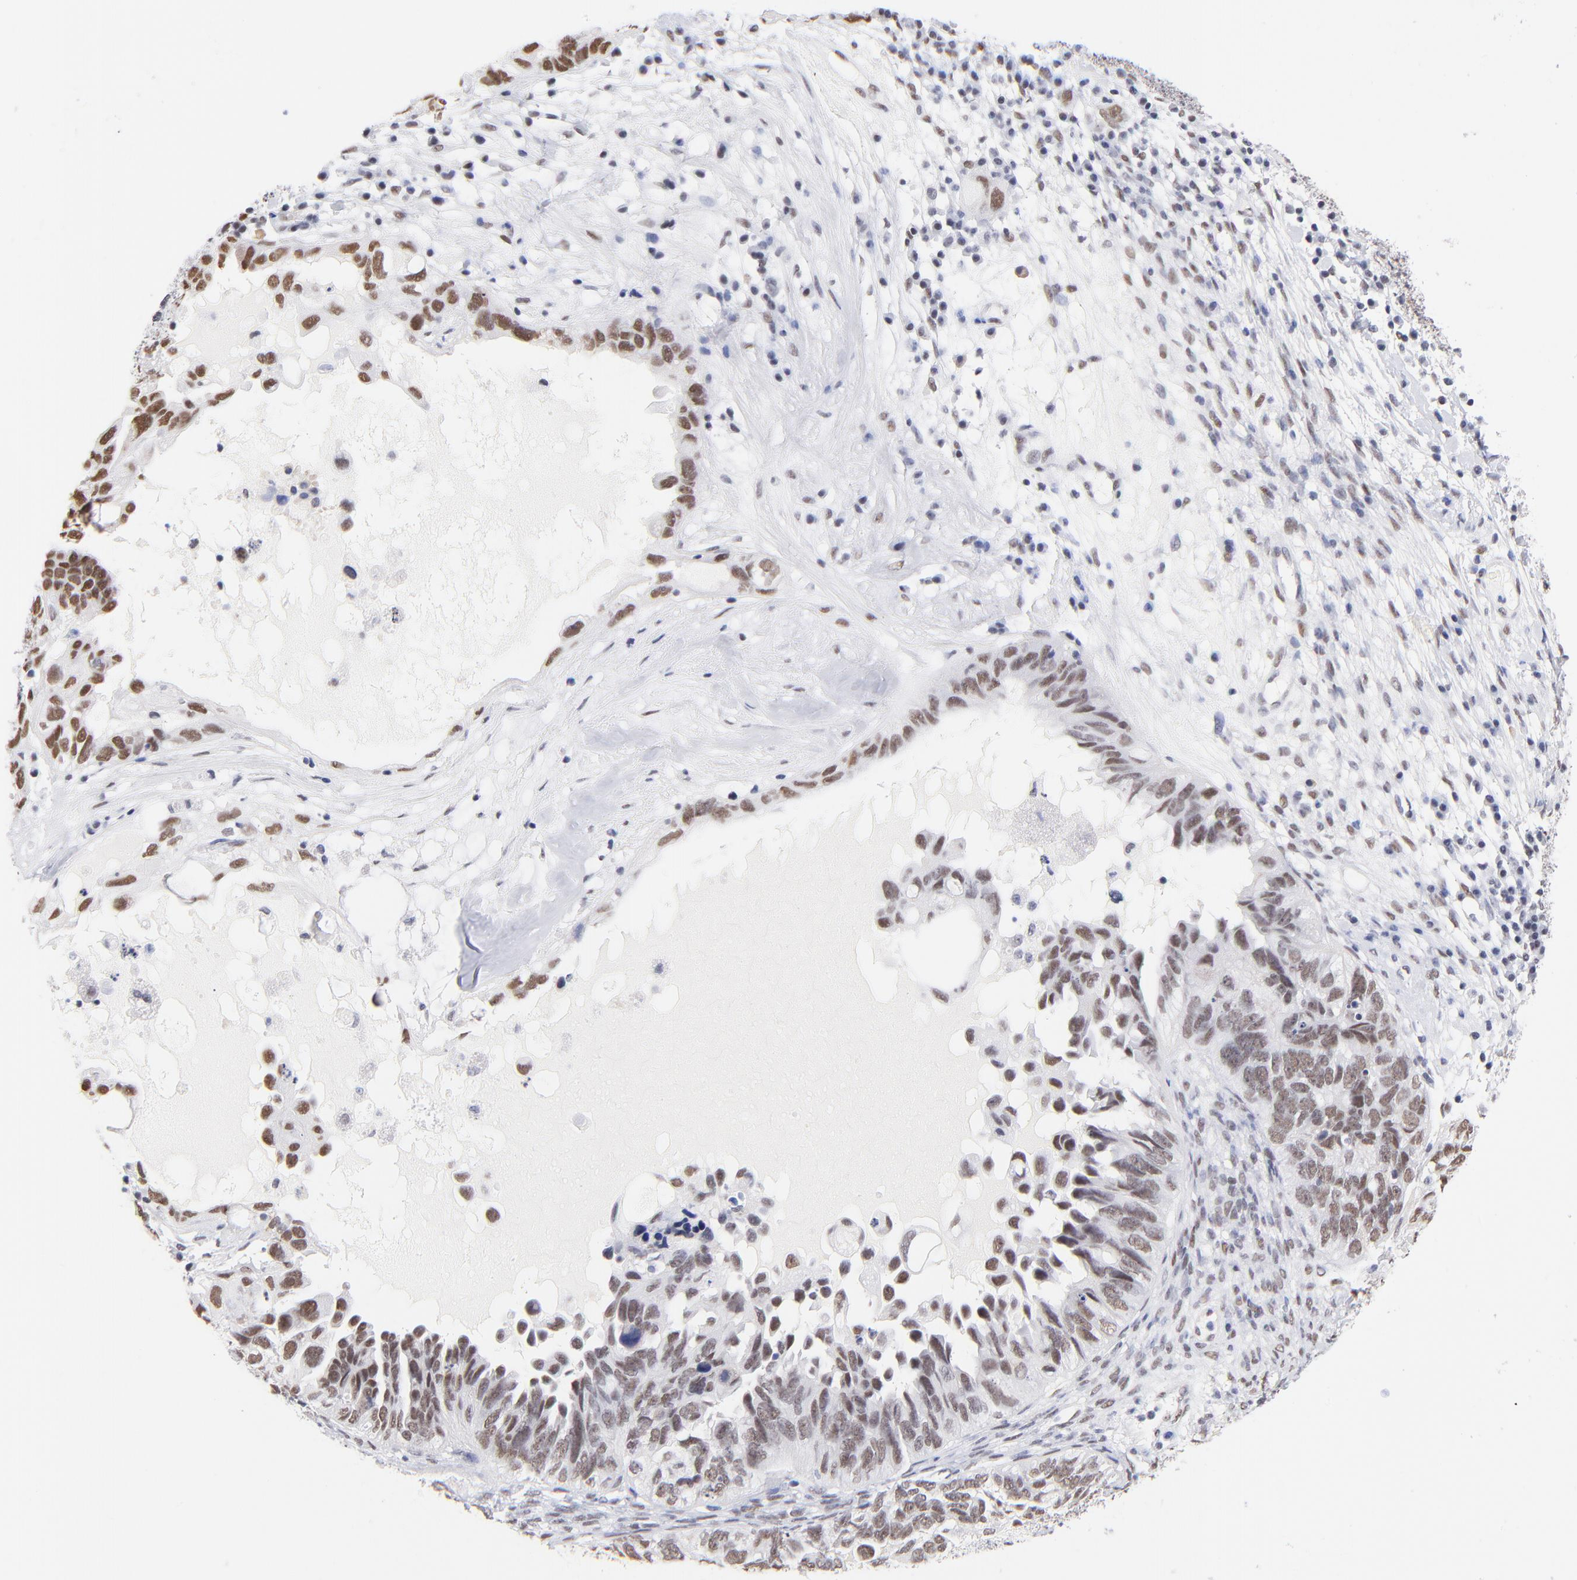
{"staining": {"intensity": "moderate", "quantity": ">75%", "location": "nuclear"}, "tissue": "ovarian cancer", "cell_type": "Tumor cells", "image_type": "cancer", "snomed": [{"axis": "morphology", "description": "Cystadenocarcinoma, serous, NOS"}, {"axis": "topography", "description": "Ovary"}], "caption": "A brown stain labels moderate nuclear staining of a protein in human ovarian cancer (serous cystadenocarcinoma) tumor cells.", "gene": "ZNF74", "patient": {"sex": "female", "age": 82}}